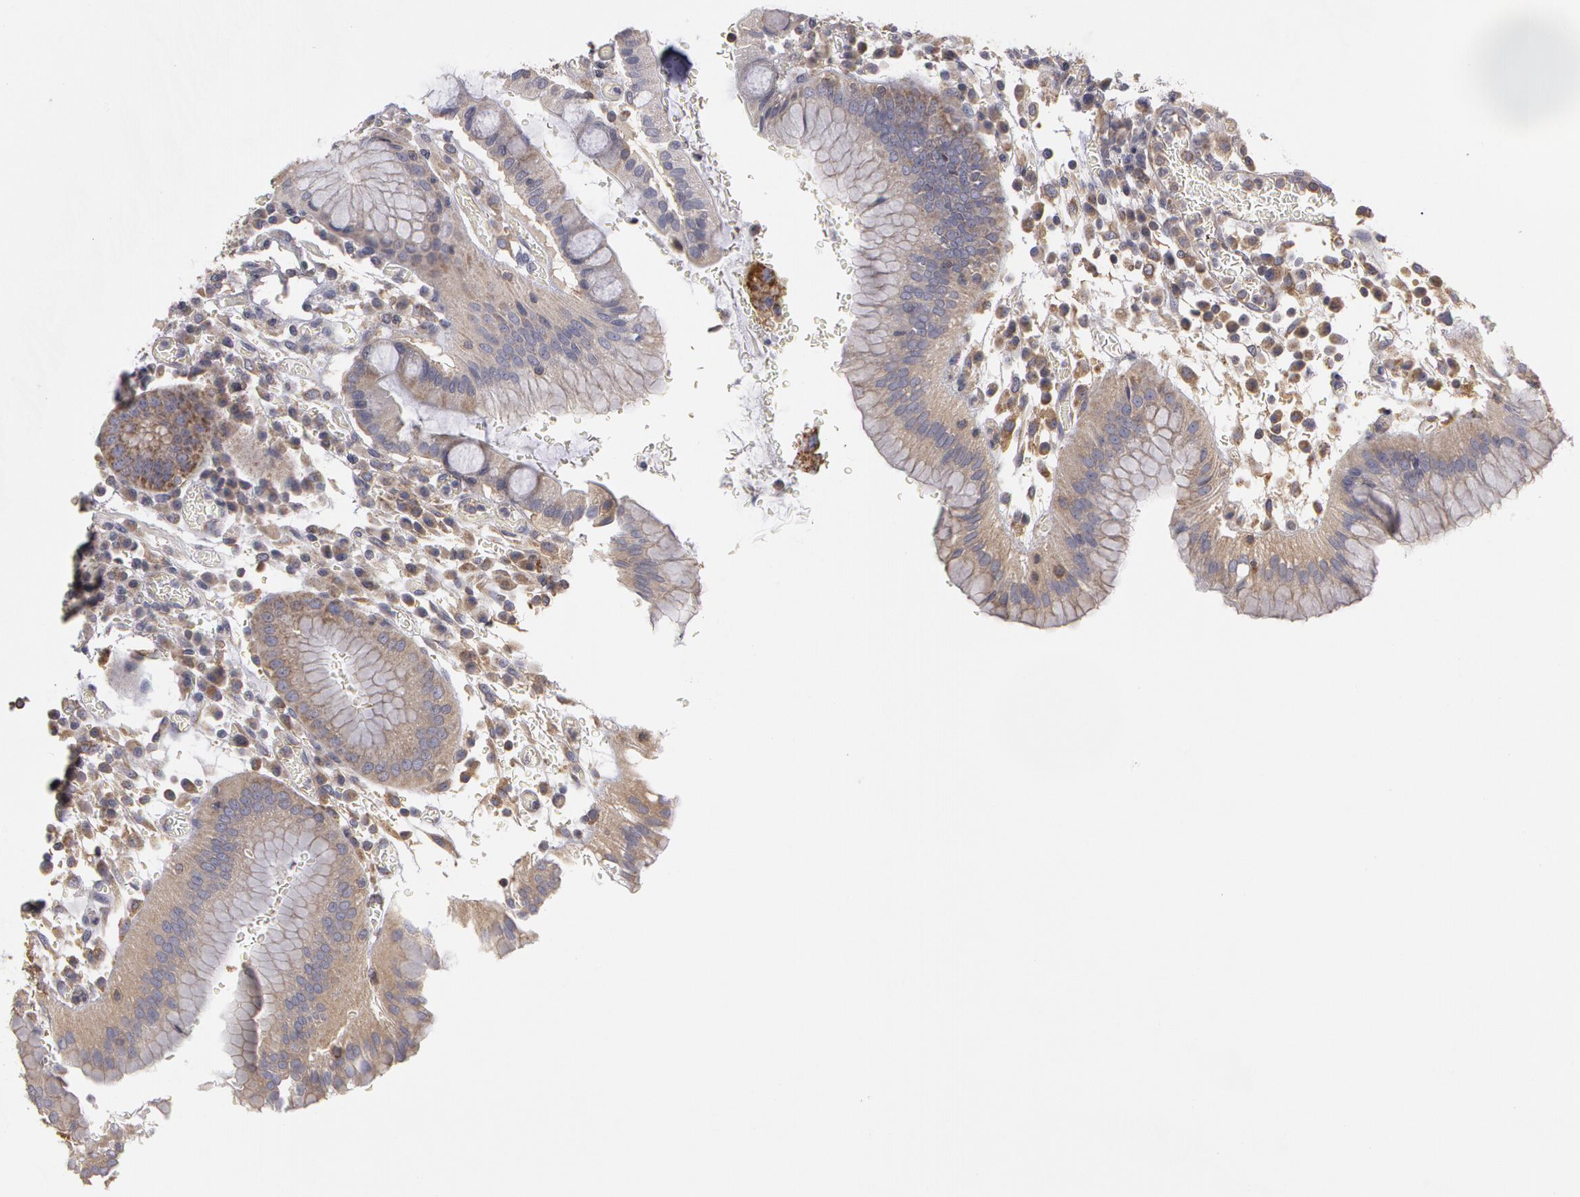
{"staining": {"intensity": "weak", "quantity": "<25%", "location": "cytoplasmic/membranous"}, "tissue": "stomach", "cell_type": "Glandular cells", "image_type": "normal", "snomed": [{"axis": "morphology", "description": "Normal tissue, NOS"}, {"axis": "topography", "description": "Stomach, lower"}], "caption": "DAB (3,3'-diaminobenzidine) immunohistochemical staining of normal human stomach exhibits no significant positivity in glandular cells.", "gene": "NEK9", "patient": {"sex": "female", "age": 73}}